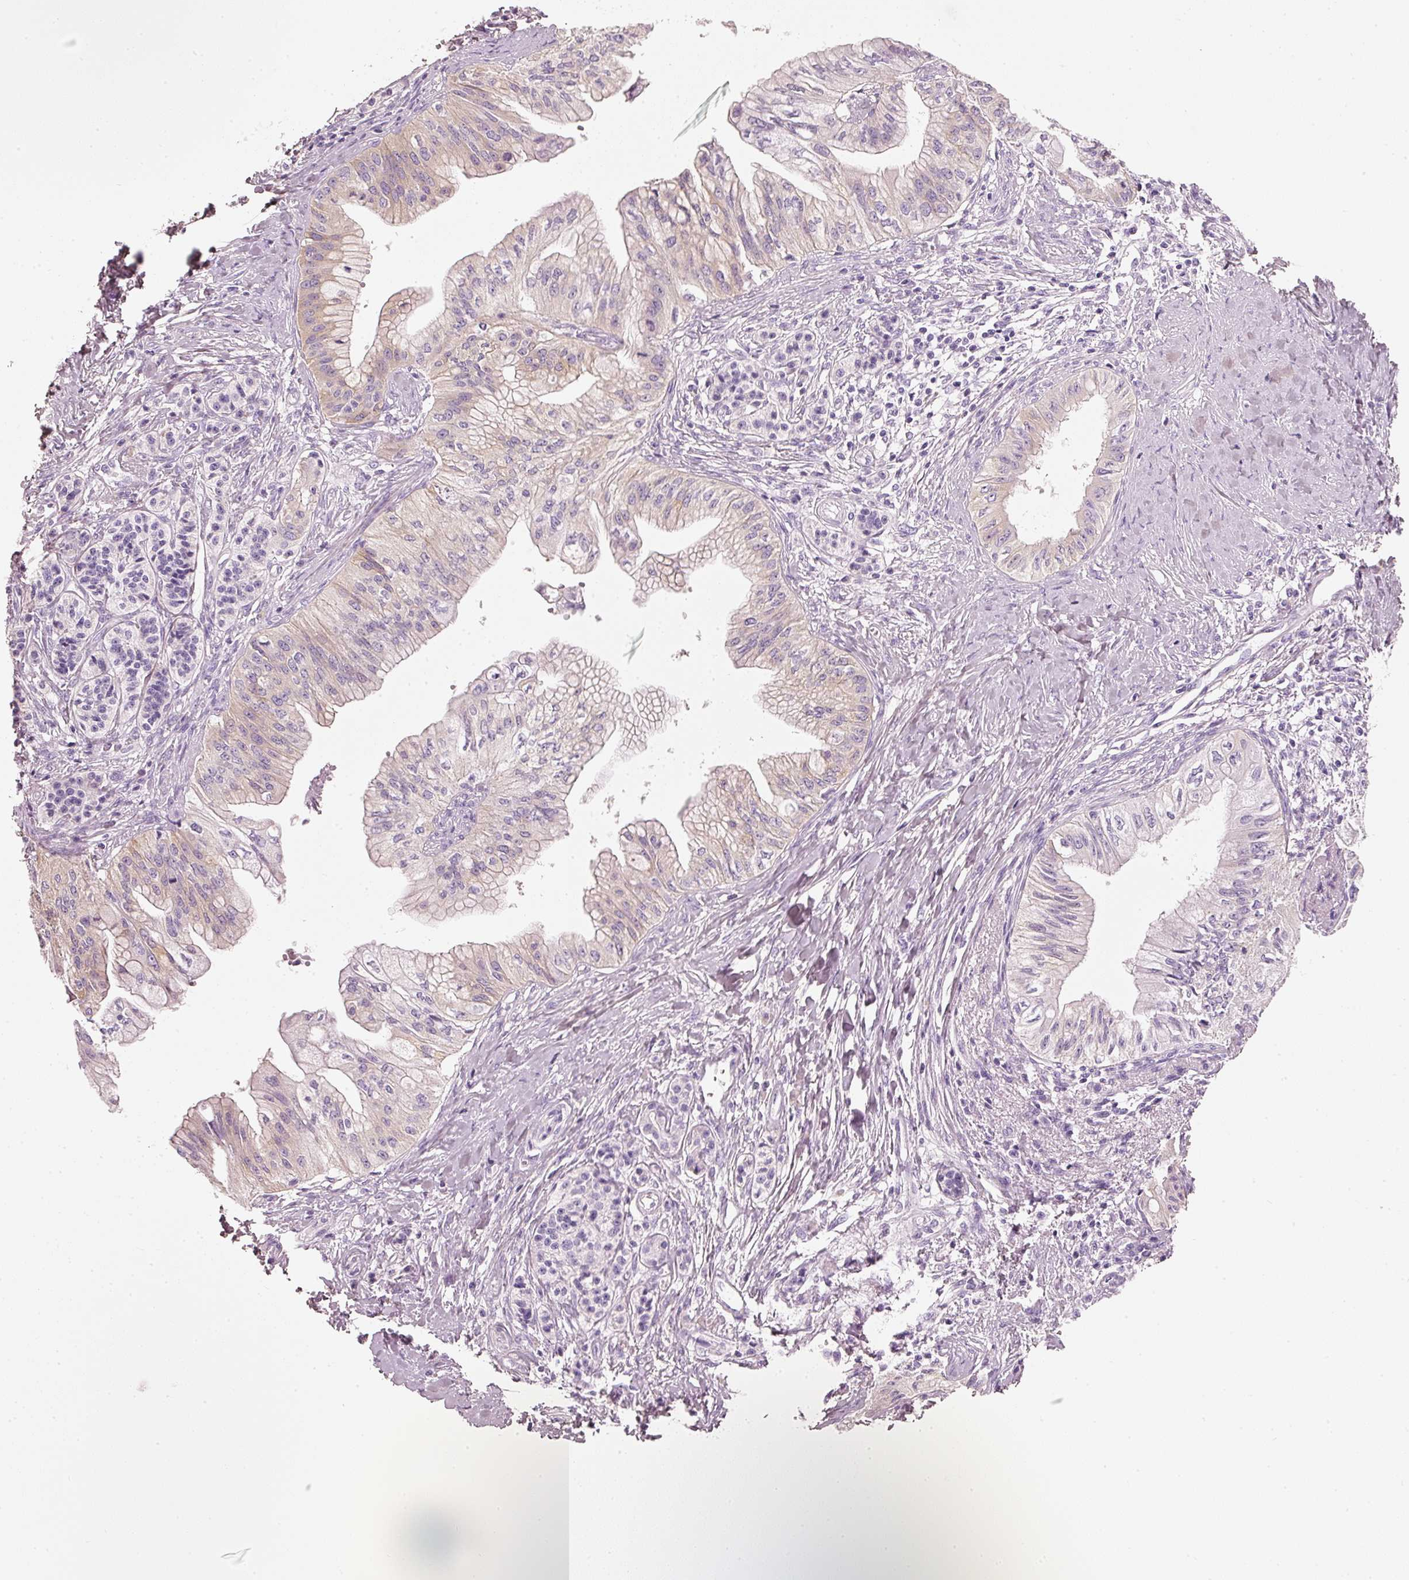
{"staining": {"intensity": "weak", "quantity": "<25%", "location": "cytoplasmic/membranous"}, "tissue": "pancreatic cancer", "cell_type": "Tumor cells", "image_type": "cancer", "snomed": [{"axis": "morphology", "description": "Adenocarcinoma, NOS"}, {"axis": "topography", "description": "Pancreas"}], "caption": "This is a image of IHC staining of pancreatic adenocarcinoma, which shows no positivity in tumor cells. (DAB immunohistochemistry (IHC), high magnification).", "gene": "PDXDC1", "patient": {"sex": "male", "age": 71}}